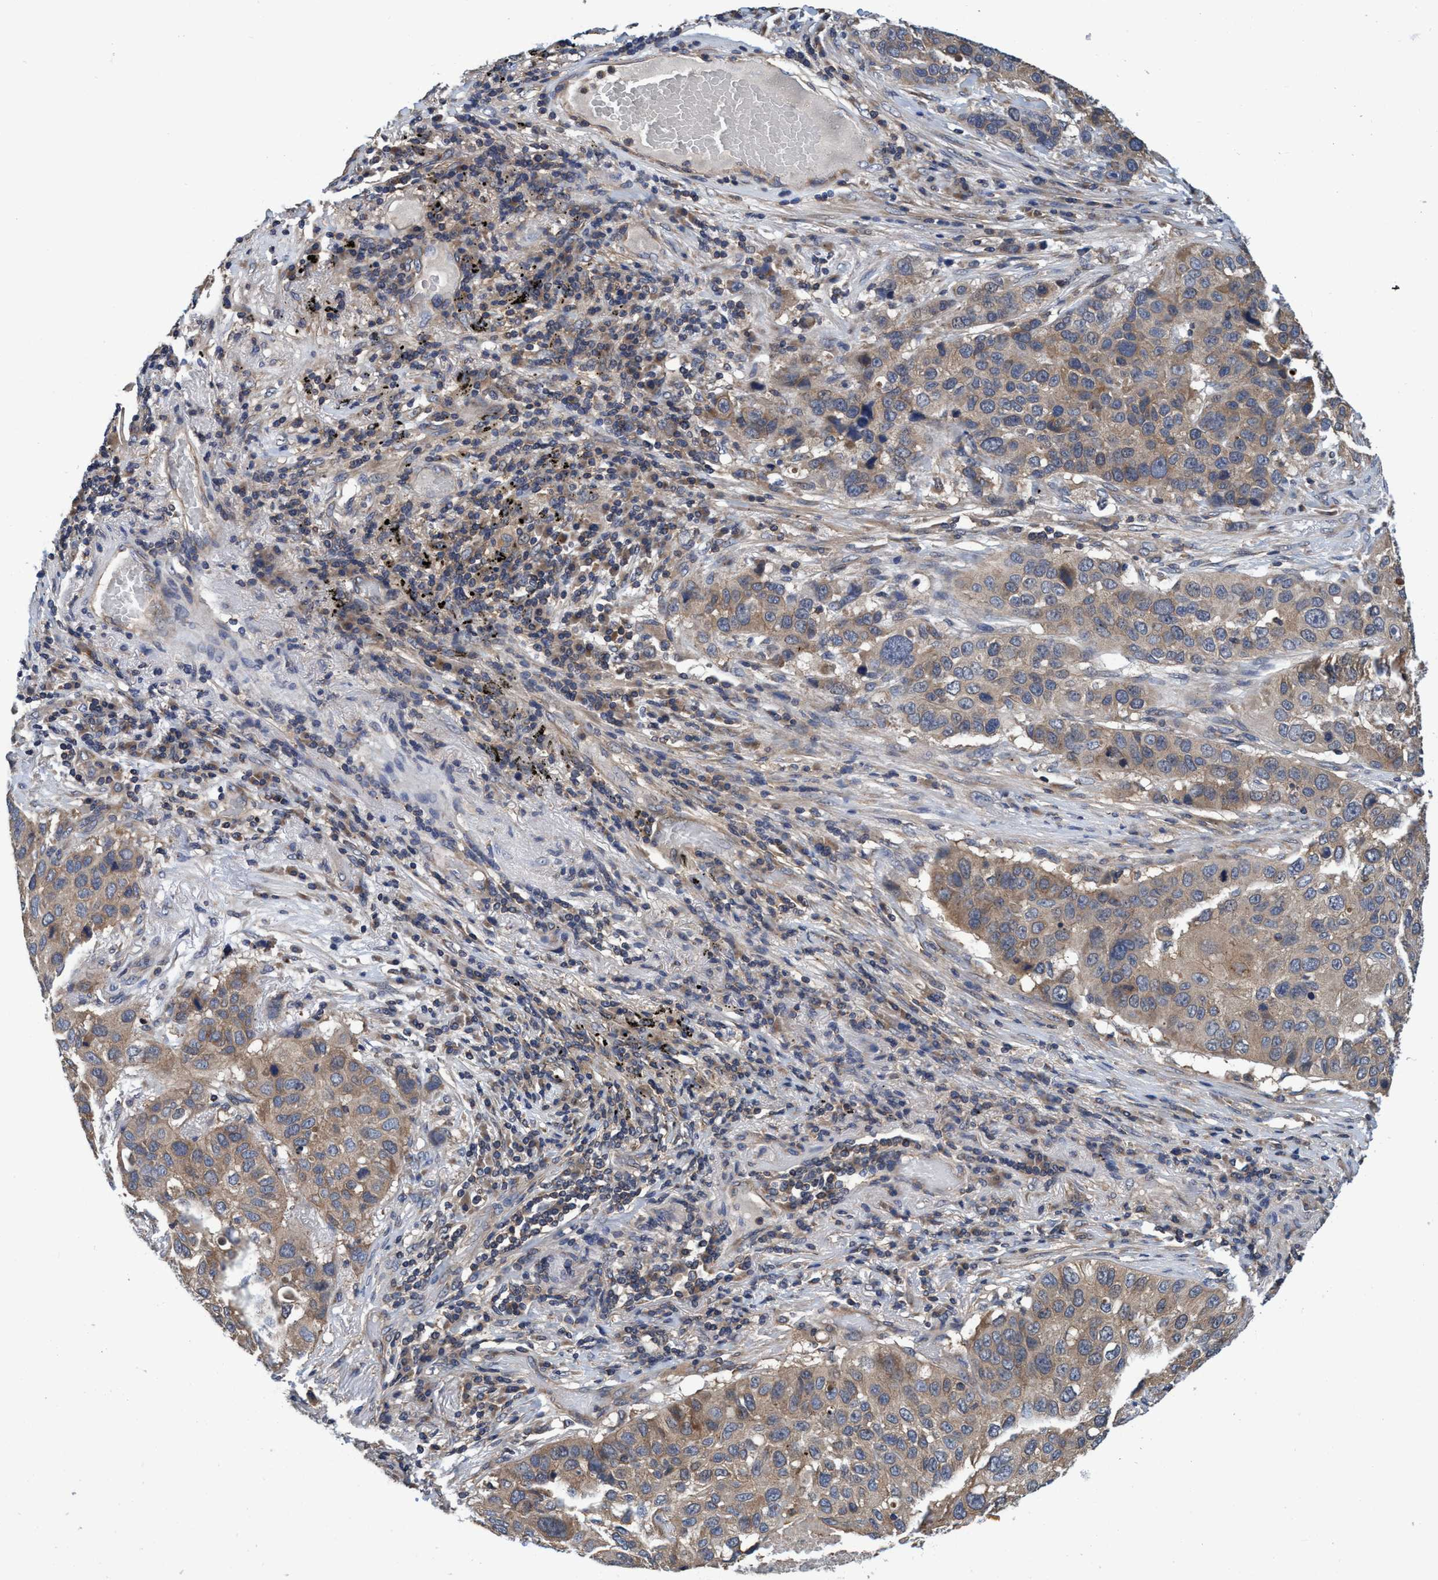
{"staining": {"intensity": "weak", "quantity": ">75%", "location": "cytoplasmic/membranous"}, "tissue": "lung cancer", "cell_type": "Tumor cells", "image_type": "cancer", "snomed": [{"axis": "morphology", "description": "Squamous cell carcinoma, NOS"}, {"axis": "topography", "description": "Lung"}], "caption": "Immunohistochemistry histopathology image of neoplastic tissue: lung squamous cell carcinoma stained using immunohistochemistry (IHC) demonstrates low levels of weak protein expression localized specifically in the cytoplasmic/membranous of tumor cells, appearing as a cytoplasmic/membranous brown color.", "gene": "CALCOCO2", "patient": {"sex": "male", "age": 57}}